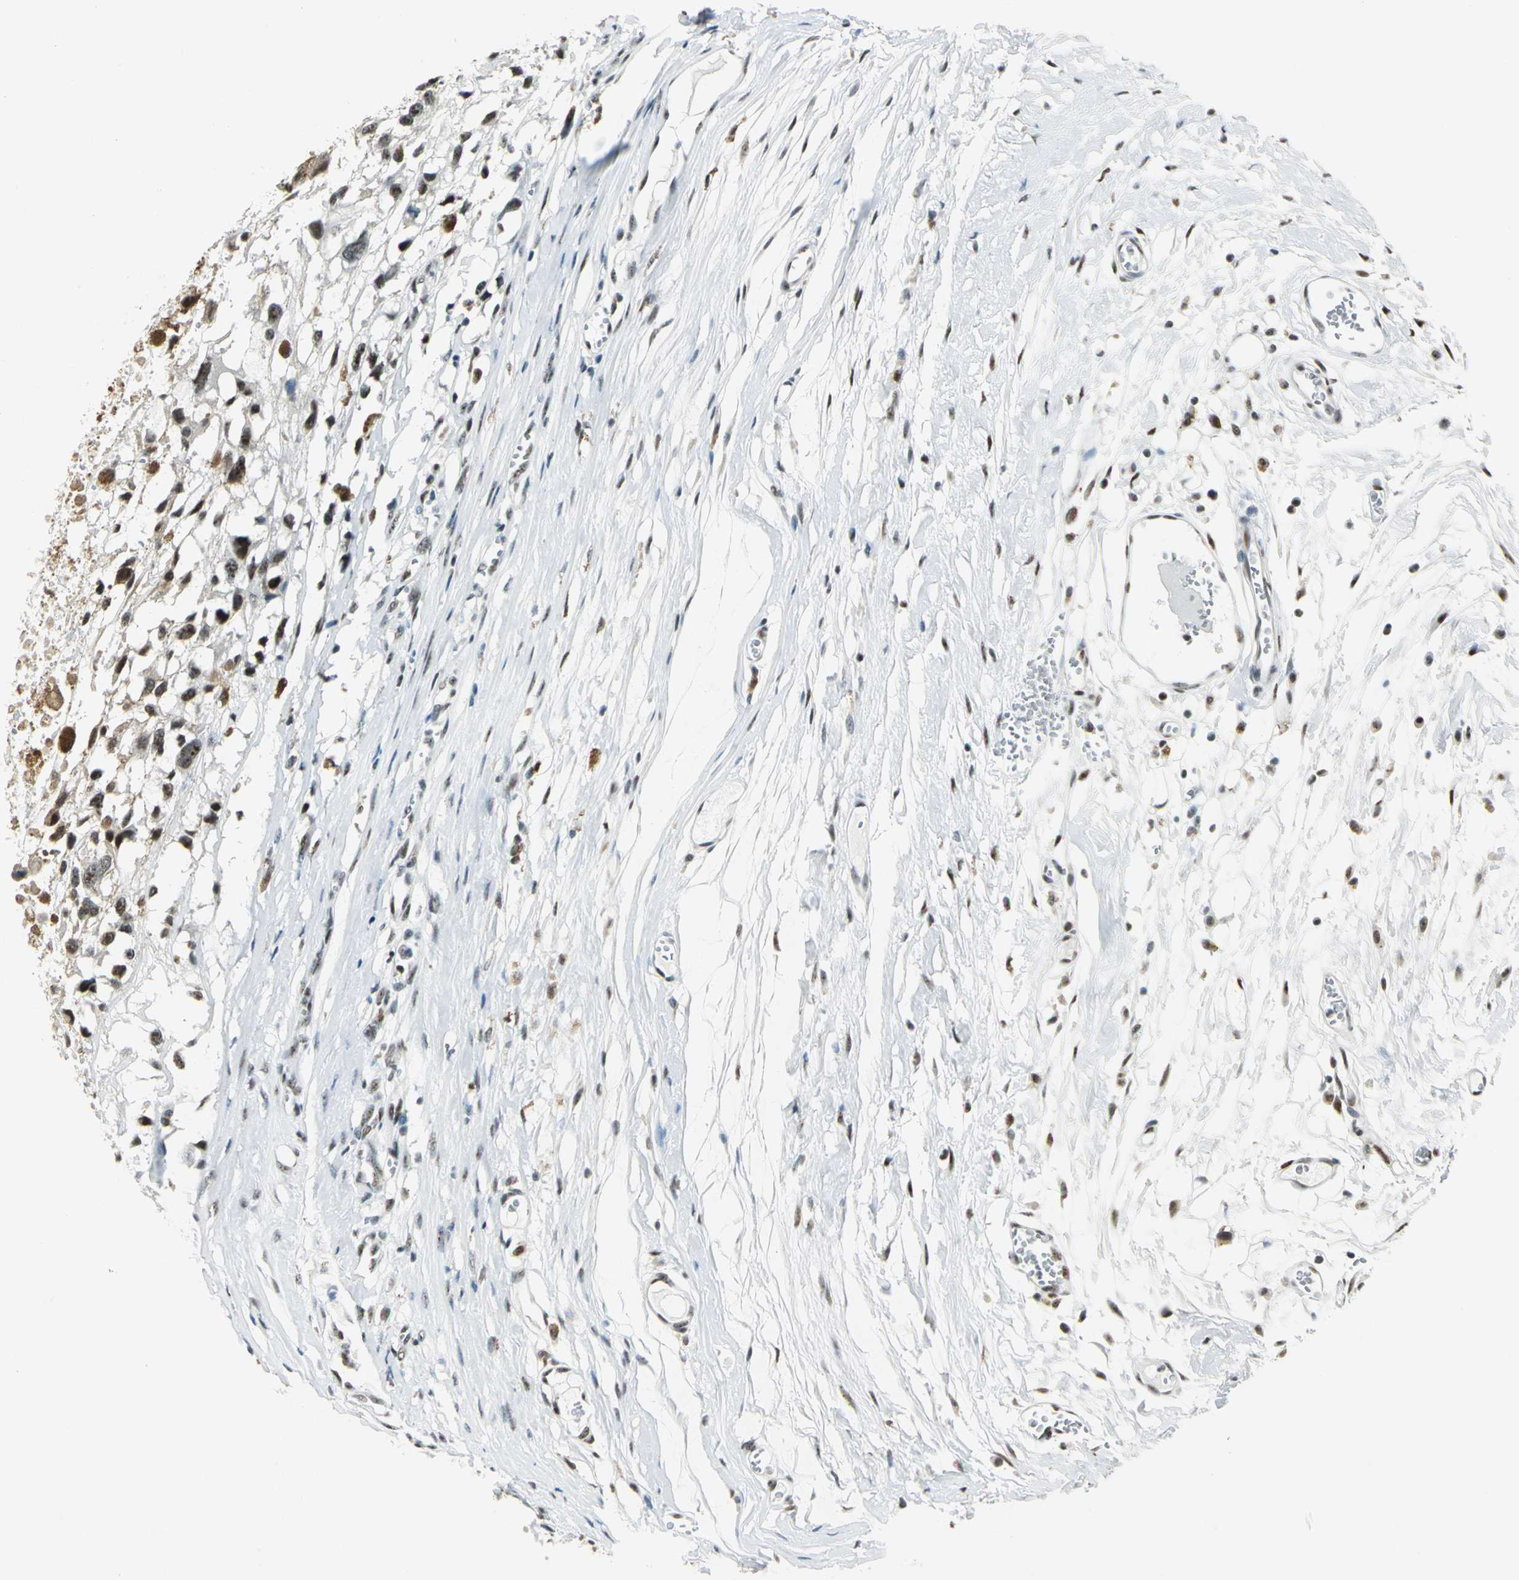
{"staining": {"intensity": "strong", "quantity": ">75%", "location": "nuclear"}, "tissue": "melanoma", "cell_type": "Tumor cells", "image_type": "cancer", "snomed": [{"axis": "morphology", "description": "Malignant melanoma, Metastatic site"}, {"axis": "topography", "description": "Lymph node"}], "caption": "This image reveals immunohistochemistry staining of human melanoma, with high strong nuclear staining in about >75% of tumor cells.", "gene": "KAT6B", "patient": {"sex": "male", "age": 59}}